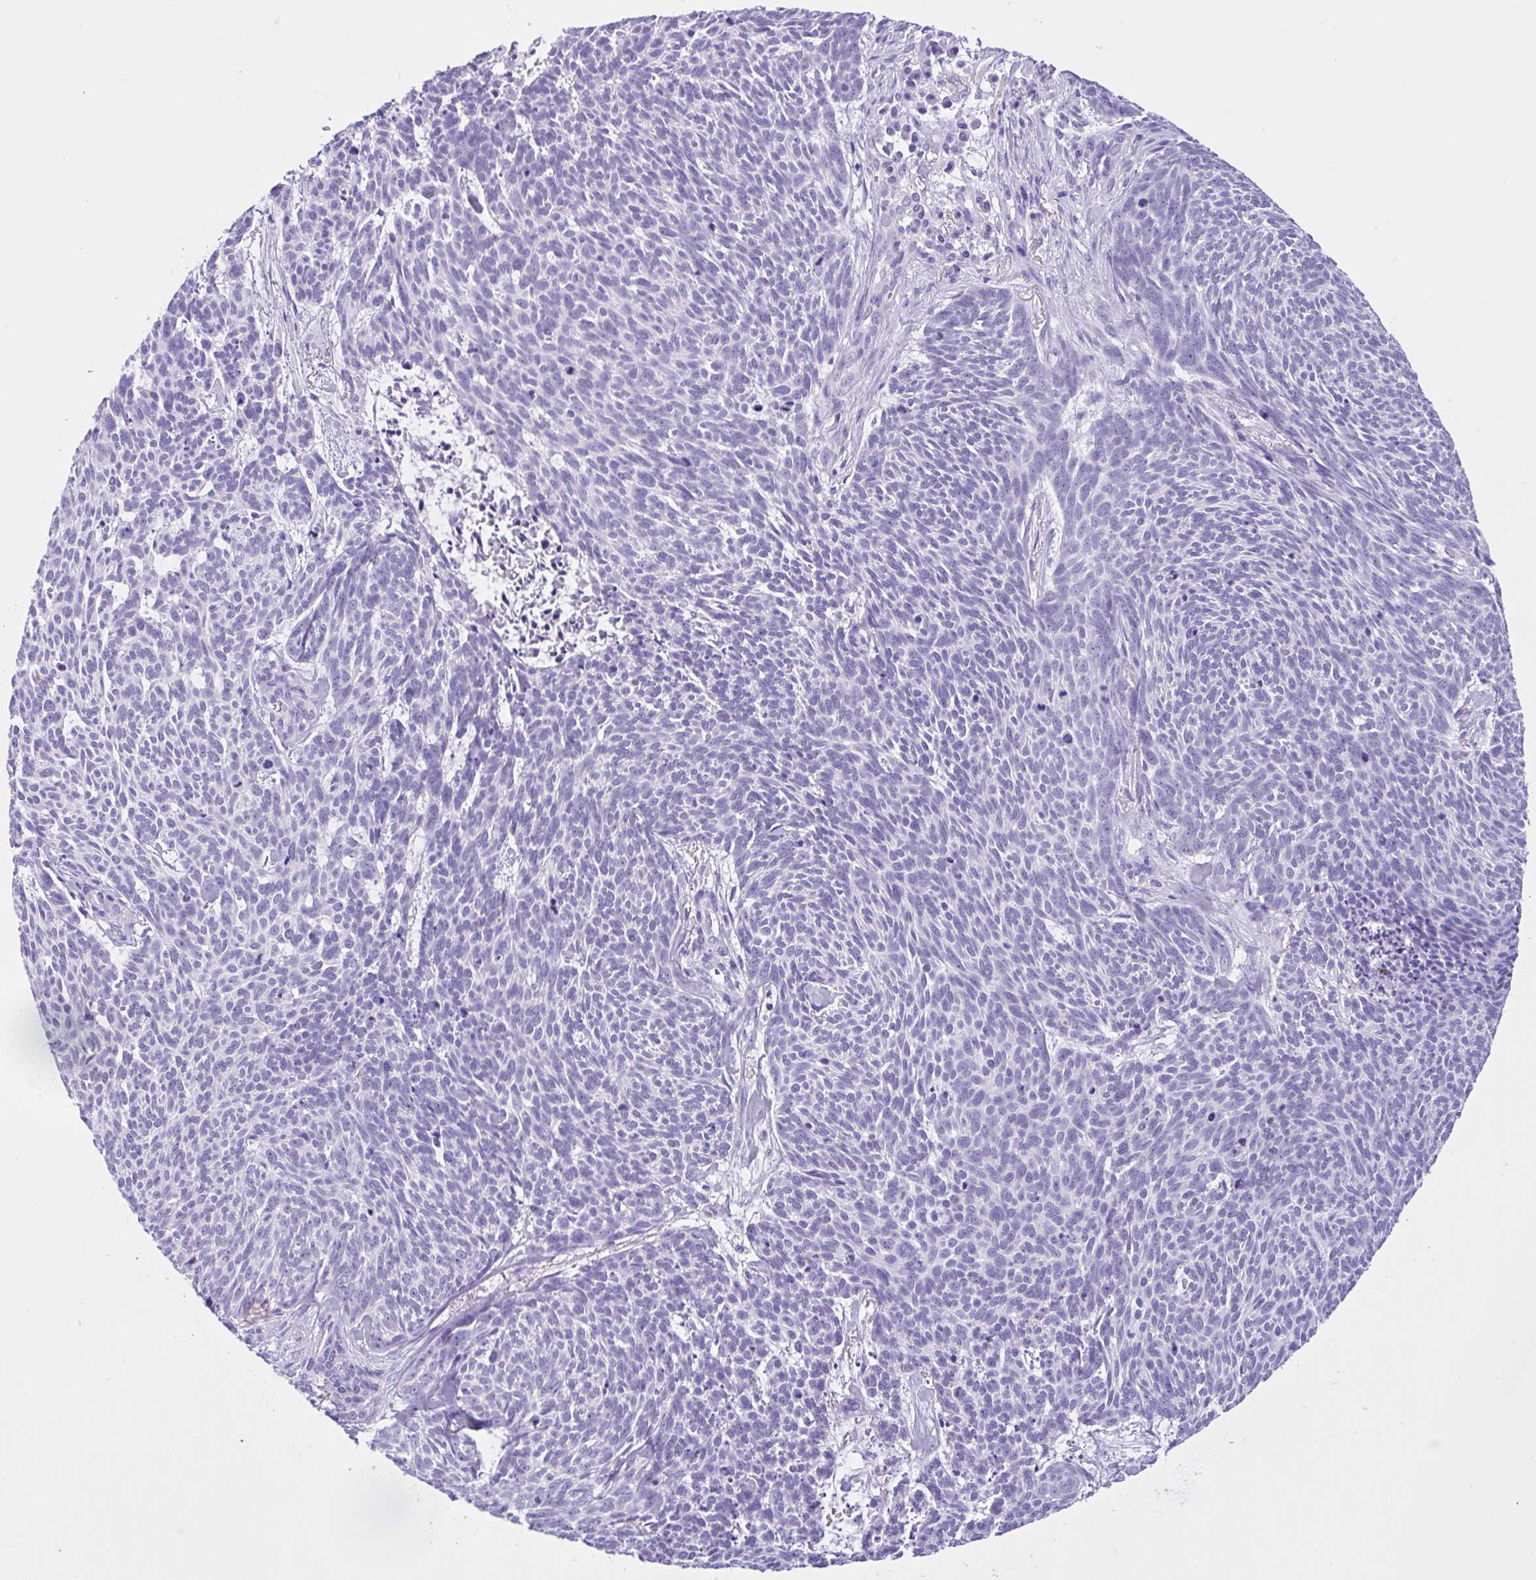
{"staining": {"intensity": "negative", "quantity": "none", "location": "none"}, "tissue": "skin cancer", "cell_type": "Tumor cells", "image_type": "cancer", "snomed": [{"axis": "morphology", "description": "Basal cell carcinoma"}, {"axis": "topography", "description": "Skin"}], "caption": "DAB immunohistochemical staining of human basal cell carcinoma (skin) reveals no significant staining in tumor cells. The staining is performed using DAB (3,3'-diaminobenzidine) brown chromogen with nuclei counter-stained in using hematoxylin.", "gene": "ZNF319", "patient": {"sex": "female", "age": 93}}